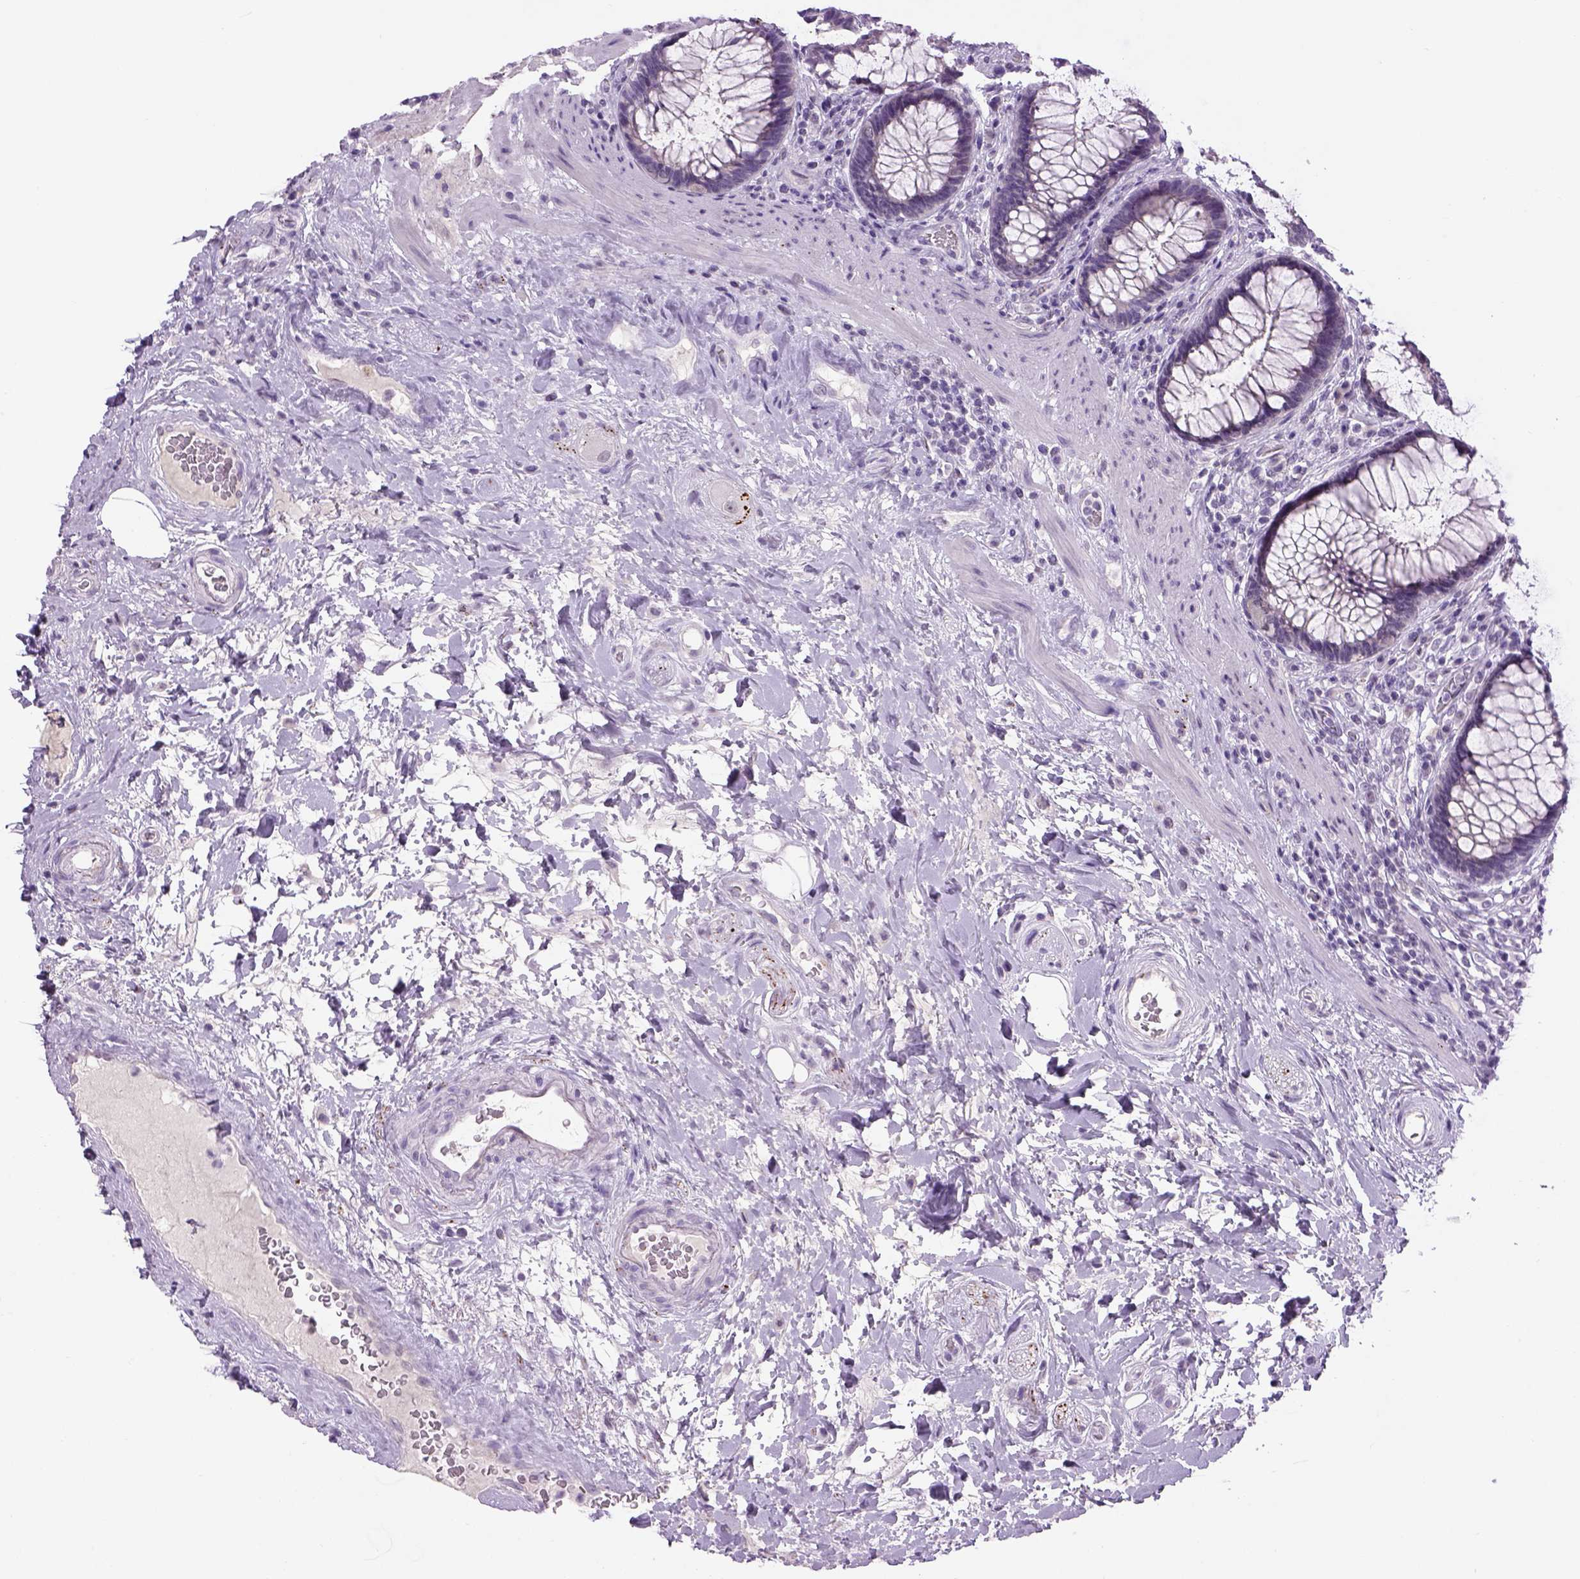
{"staining": {"intensity": "negative", "quantity": "none", "location": "none"}, "tissue": "rectum", "cell_type": "Glandular cells", "image_type": "normal", "snomed": [{"axis": "morphology", "description": "Normal tissue, NOS"}, {"axis": "topography", "description": "Rectum"}], "caption": "A micrograph of rectum stained for a protein displays no brown staining in glandular cells. Nuclei are stained in blue.", "gene": "DBH", "patient": {"sex": "male", "age": 72}}